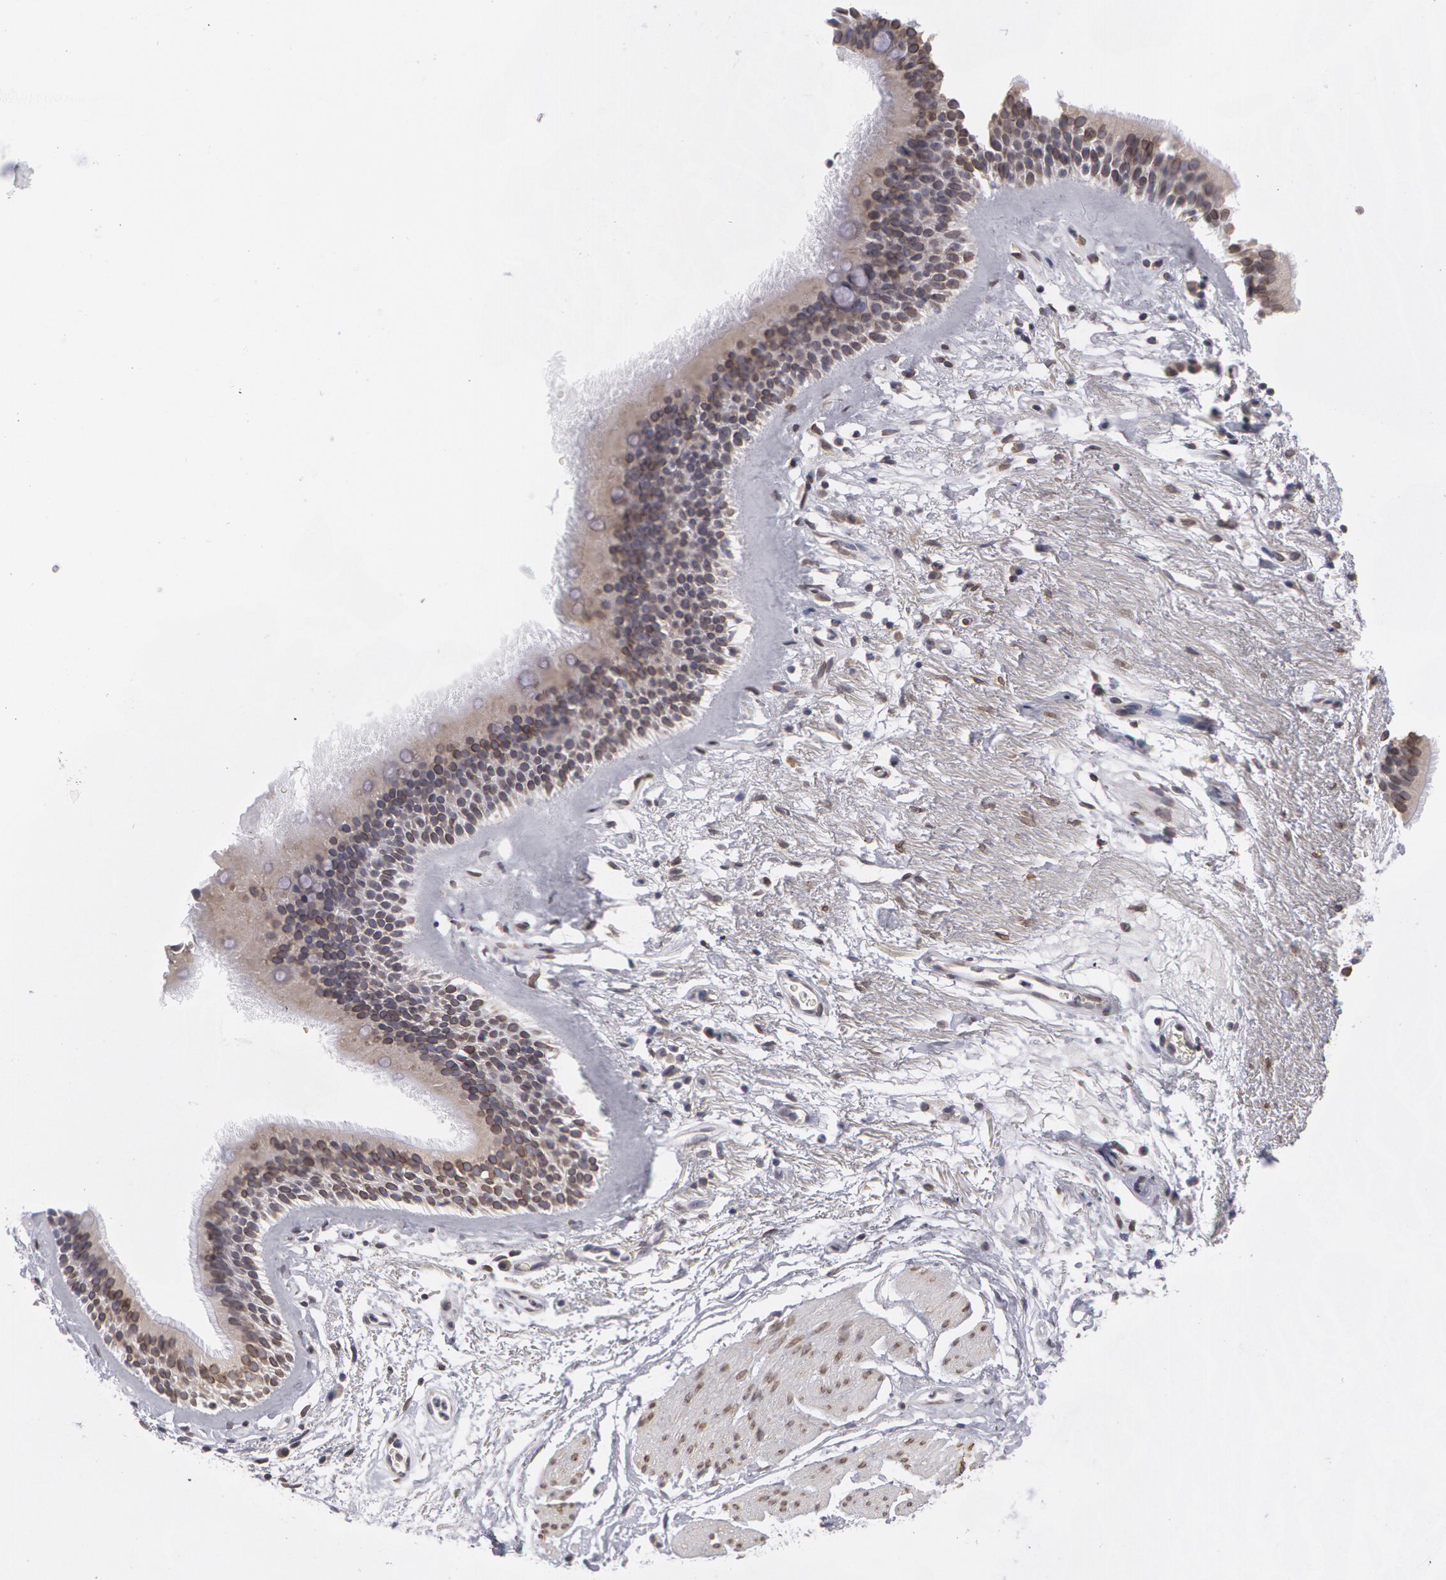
{"staining": {"intensity": "weak", "quantity": "<25%", "location": "nuclear"}, "tissue": "bronchus", "cell_type": "Respiratory epithelial cells", "image_type": "normal", "snomed": [{"axis": "morphology", "description": "Normal tissue, NOS"}, {"axis": "topography", "description": "Cartilage tissue"}], "caption": "Protein analysis of benign bronchus exhibits no significant positivity in respiratory epithelial cells. (DAB (3,3'-diaminobenzidine) IHC visualized using brightfield microscopy, high magnification).", "gene": "EMD", "patient": {"sex": "female", "age": 63}}